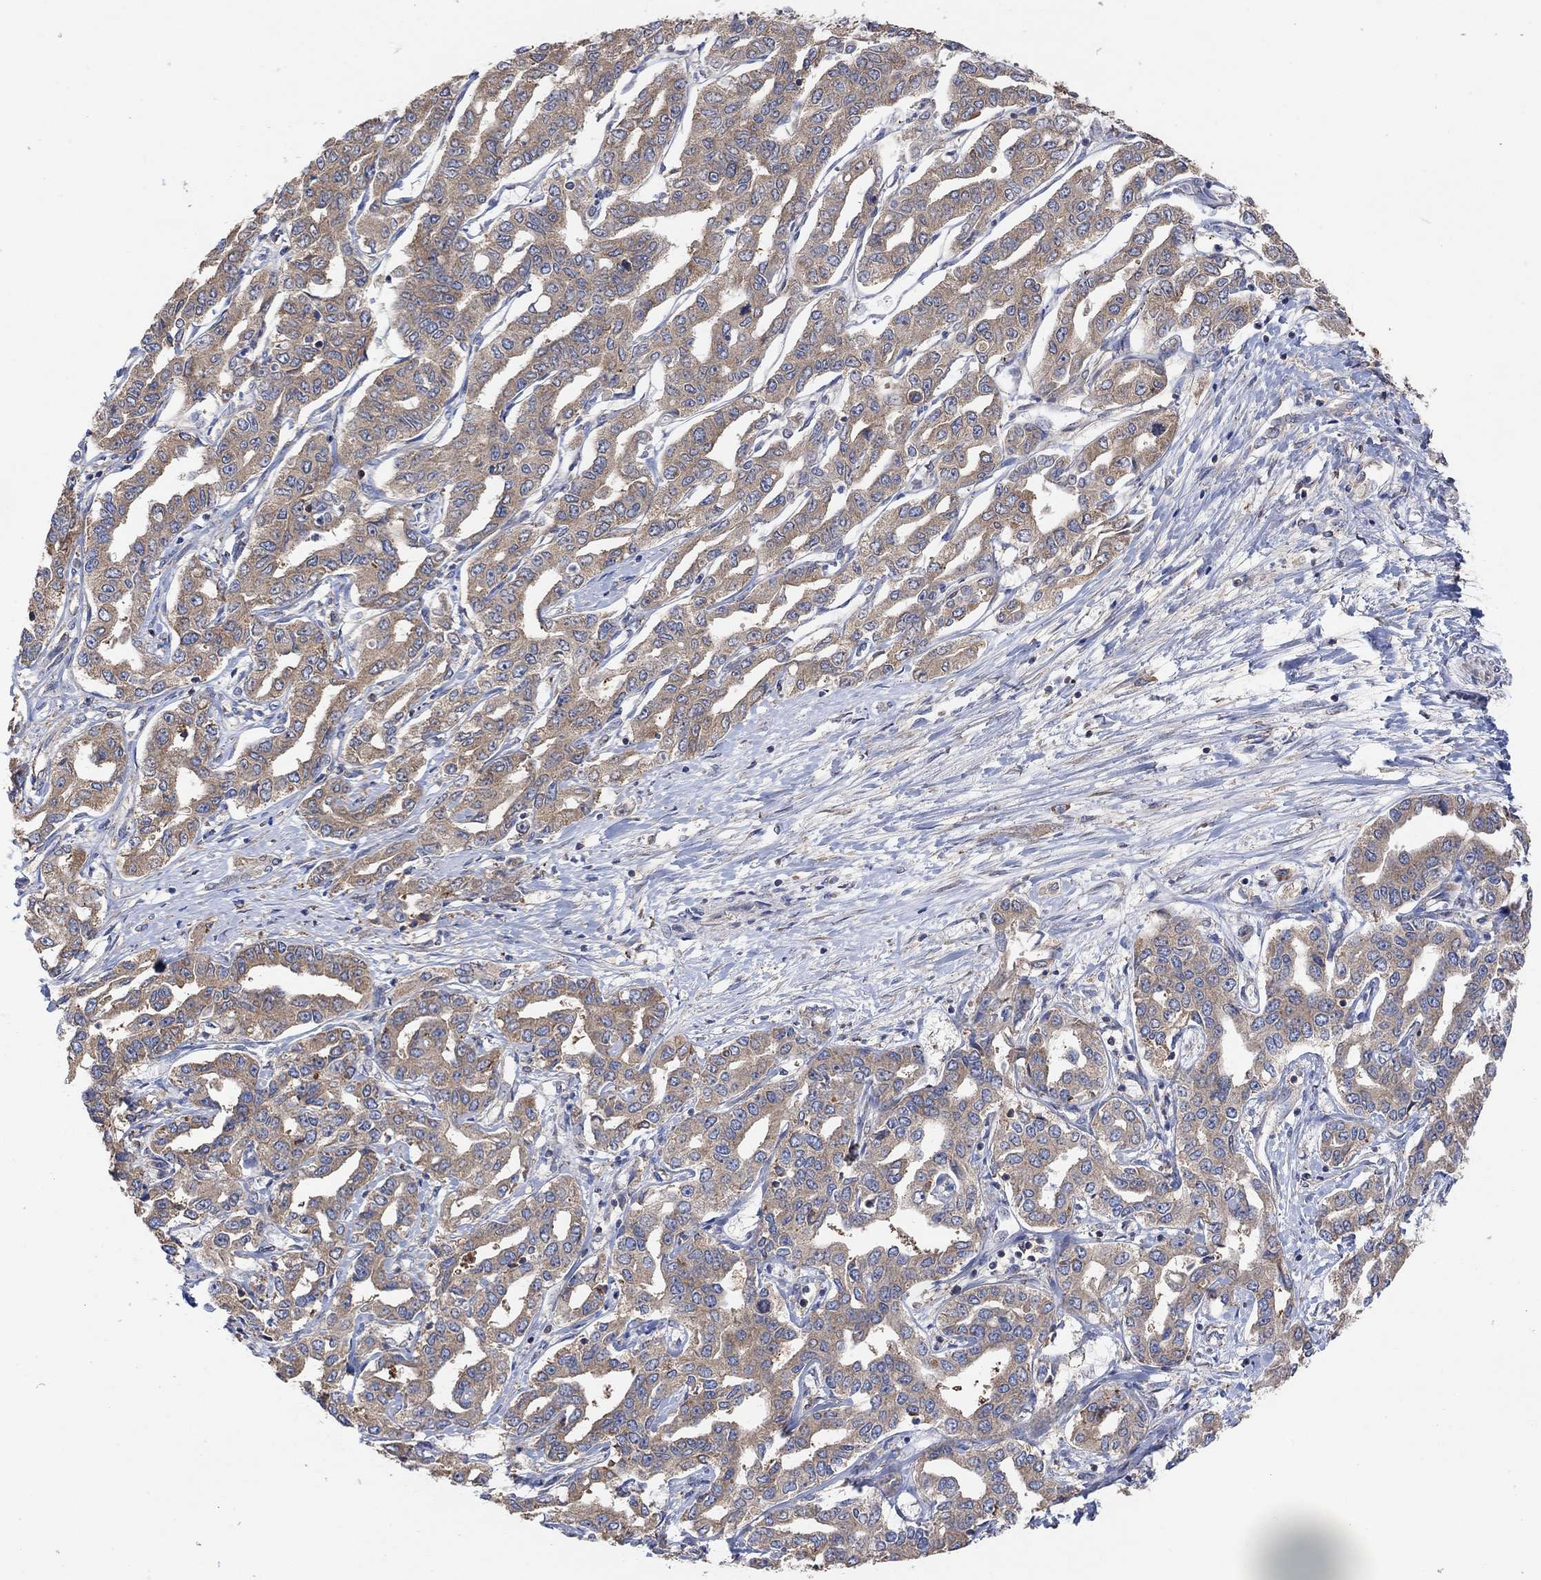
{"staining": {"intensity": "moderate", "quantity": ">75%", "location": "cytoplasmic/membranous"}, "tissue": "liver cancer", "cell_type": "Tumor cells", "image_type": "cancer", "snomed": [{"axis": "morphology", "description": "Cholangiocarcinoma"}, {"axis": "topography", "description": "Liver"}], "caption": "Liver cholangiocarcinoma tissue shows moderate cytoplasmic/membranous positivity in about >75% of tumor cells, visualized by immunohistochemistry. Immunohistochemistry stains the protein of interest in brown and the nuclei are stained blue.", "gene": "BLOC1S3", "patient": {"sex": "male", "age": 59}}